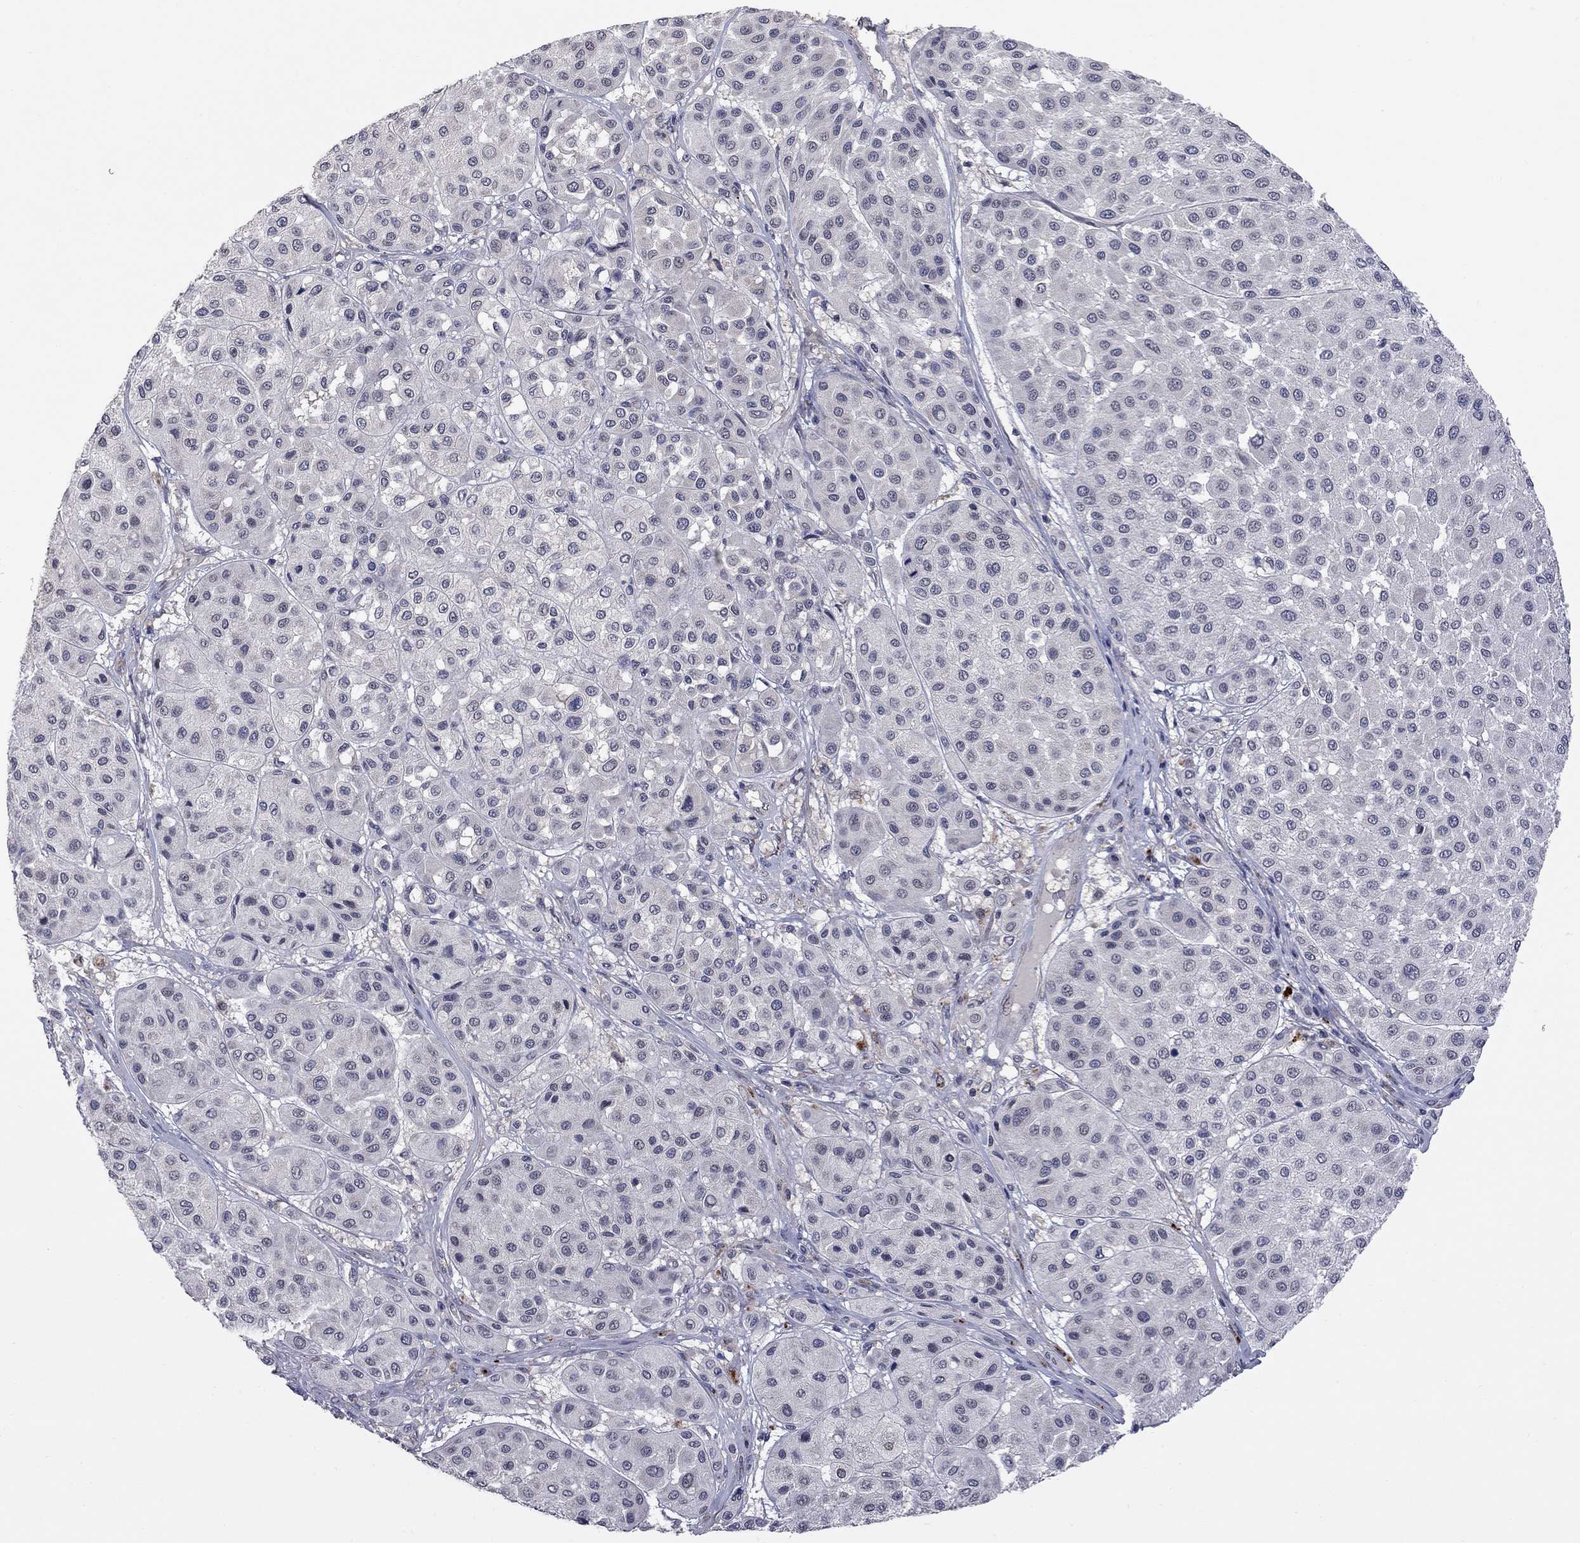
{"staining": {"intensity": "negative", "quantity": "none", "location": "none"}, "tissue": "melanoma", "cell_type": "Tumor cells", "image_type": "cancer", "snomed": [{"axis": "morphology", "description": "Malignant melanoma, Metastatic site"}, {"axis": "topography", "description": "Smooth muscle"}], "caption": "Malignant melanoma (metastatic site) was stained to show a protein in brown. There is no significant positivity in tumor cells.", "gene": "FABP12", "patient": {"sex": "male", "age": 41}}